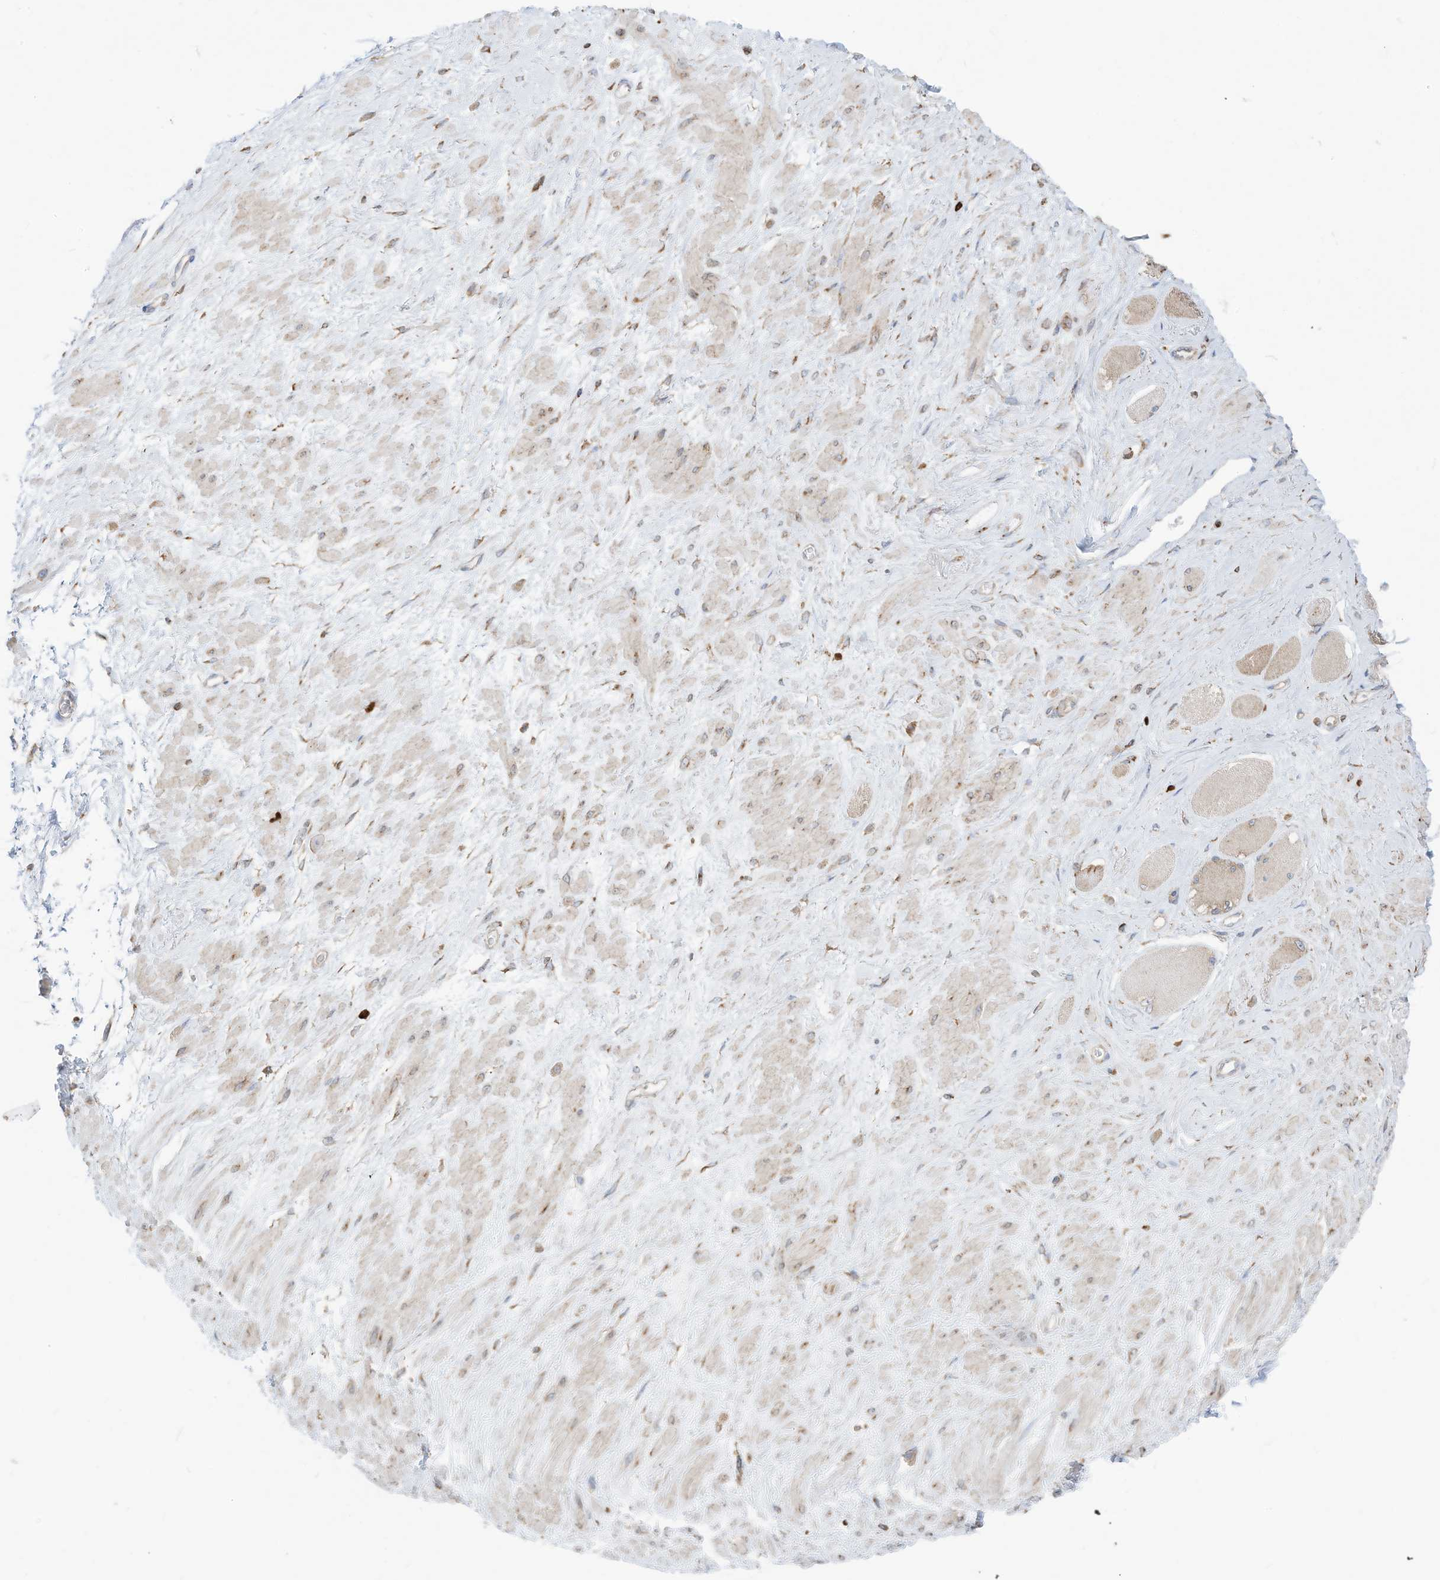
{"staining": {"intensity": "negative", "quantity": "none", "location": "none"}, "tissue": "adipose tissue", "cell_type": "Adipocytes", "image_type": "normal", "snomed": [{"axis": "morphology", "description": "Normal tissue, NOS"}, {"axis": "morphology", "description": "Adenocarcinoma, Low grade"}, {"axis": "topography", "description": "Prostate"}, {"axis": "topography", "description": "Peripheral nerve tissue"}], "caption": "Immunohistochemistry of normal adipose tissue reveals no positivity in adipocytes. (Brightfield microscopy of DAB (3,3'-diaminobenzidine) immunohistochemistry at high magnification).", "gene": "ZNF354C", "patient": {"sex": "male", "age": 63}}